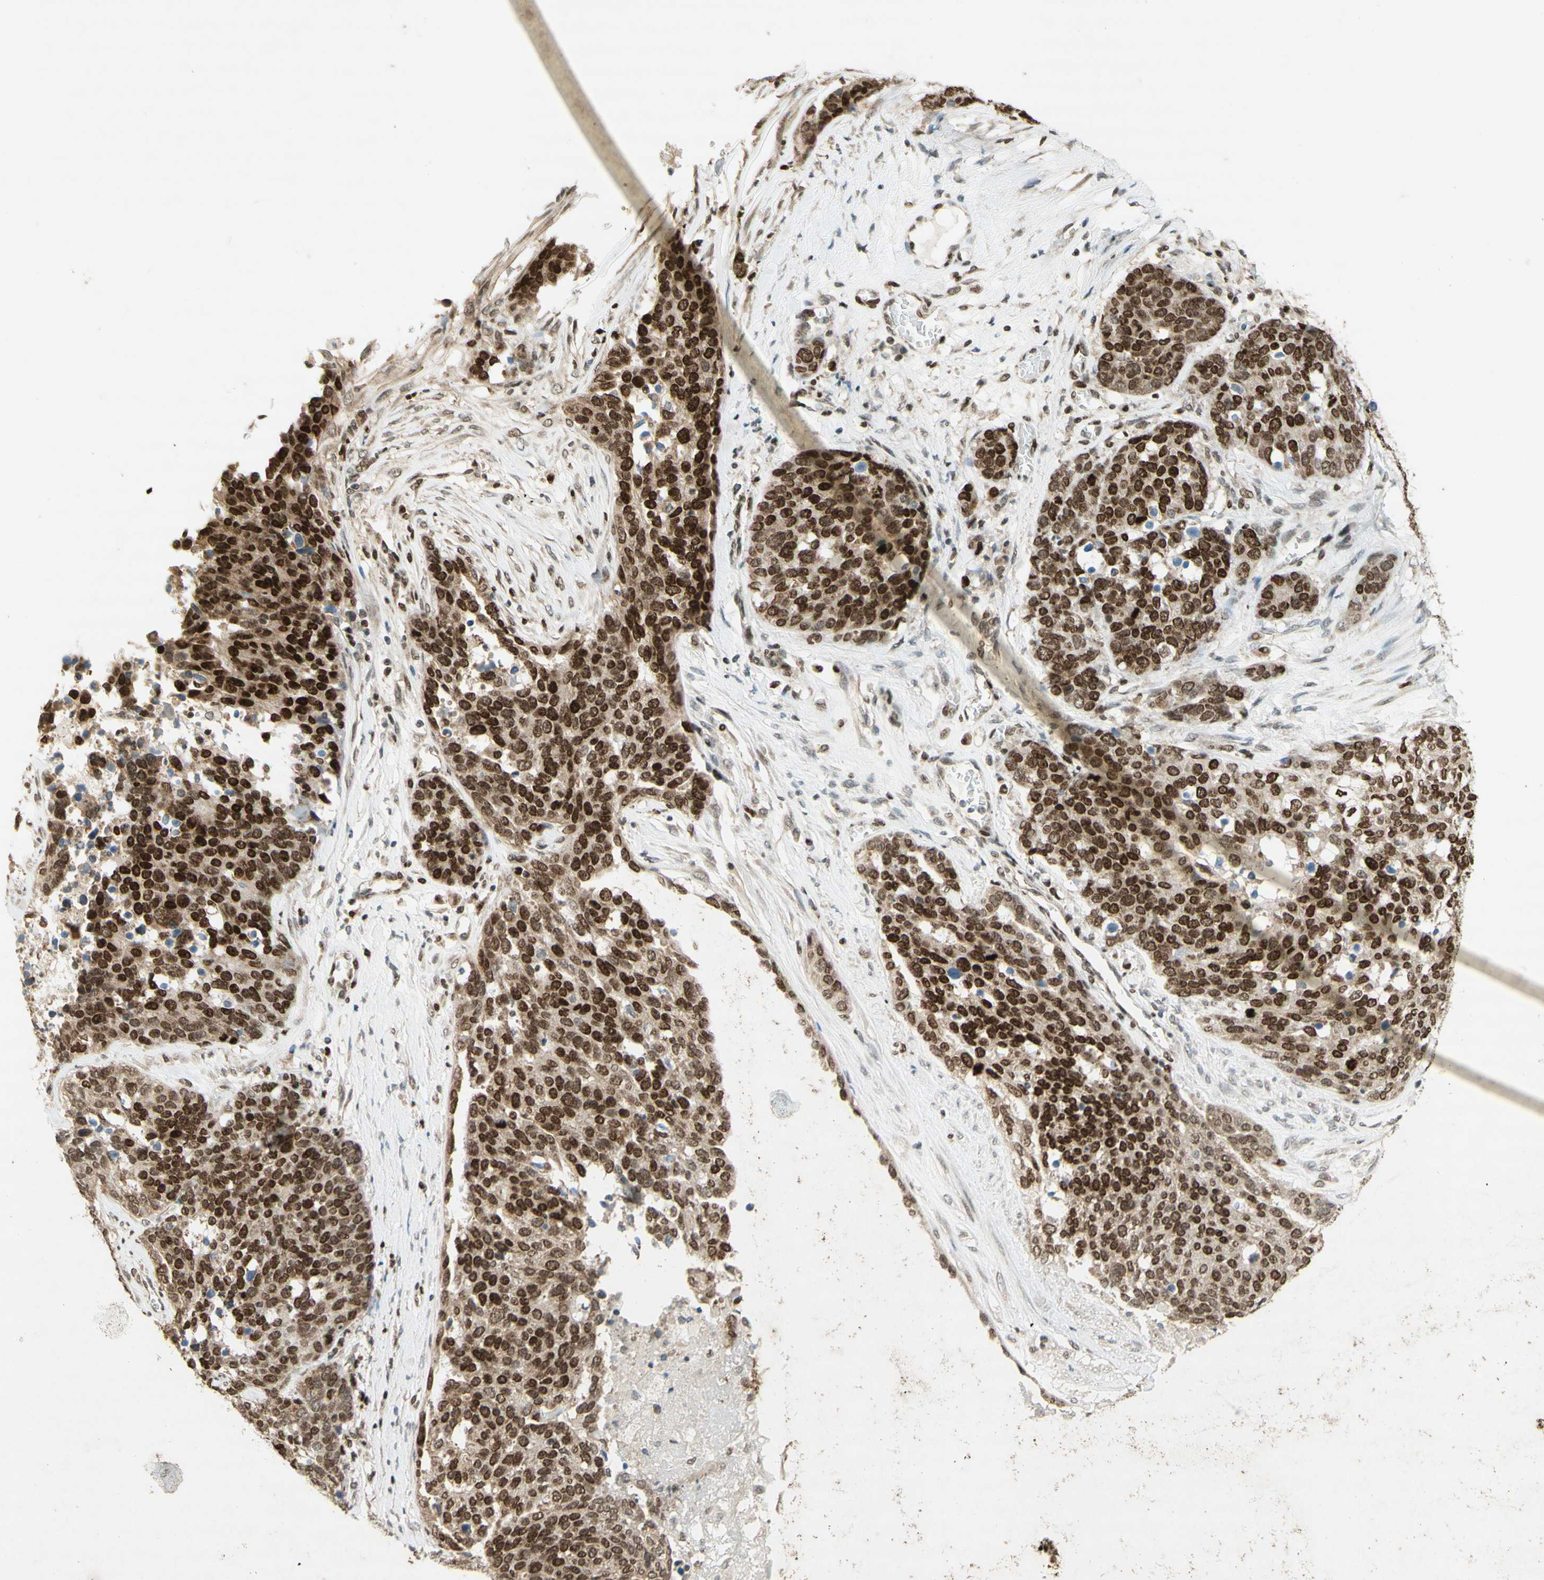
{"staining": {"intensity": "strong", "quantity": ">75%", "location": "nuclear"}, "tissue": "ovarian cancer", "cell_type": "Tumor cells", "image_type": "cancer", "snomed": [{"axis": "morphology", "description": "Cystadenocarcinoma, serous, NOS"}, {"axis": "topography", "description": "Ovary"}], "caption": "A micrograph of serous cystadenocarcinoma (ovarian) stained for a protein reveals strong nuclear brown staining in tumor cells.", "gene": "DNMT3A", "patient": {"sex": "female", "age": 44}}